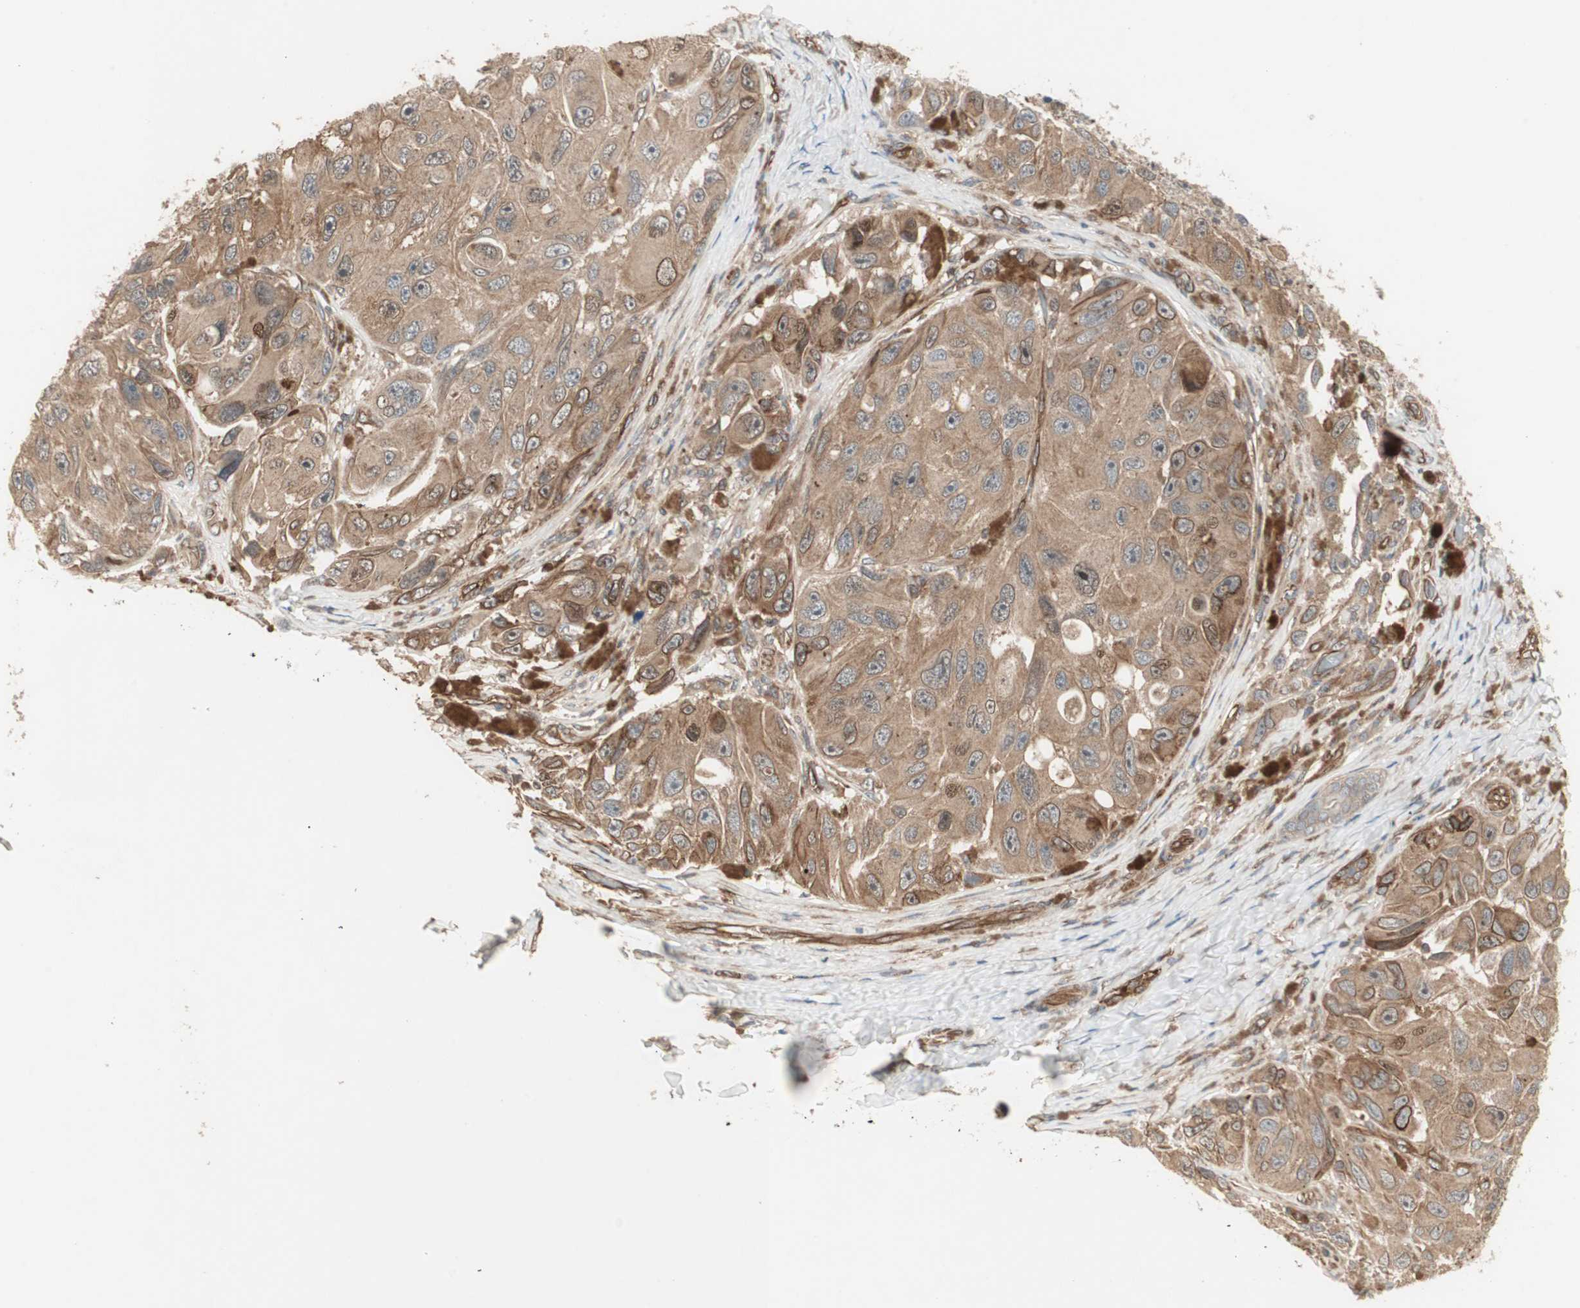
{"staining": {"intensity": "moderate", "quantity": ">75%", "location": "cytoplasmic/membranous"}, "tissue": "melanoma", "cell_type": "Tumor cells", "image_type": "cancer", "snomed": [{"axis": "morphology", "description": "Malignant melanoma, NOS"}, {"axis": "topography", "description": "Skin"}], "caption": "Melanoma was stained to show a protein in brown. There is medium levels of moderate cytoplasmic/membranous staining in approximately >75% of tumor cells. (DAB (3,3'-diaminobenzidine) IHC, brown staining for protein, blue staining for nuclei).", "gene": "PFDN1", "patient": {"sex": "female", "age": 73}}